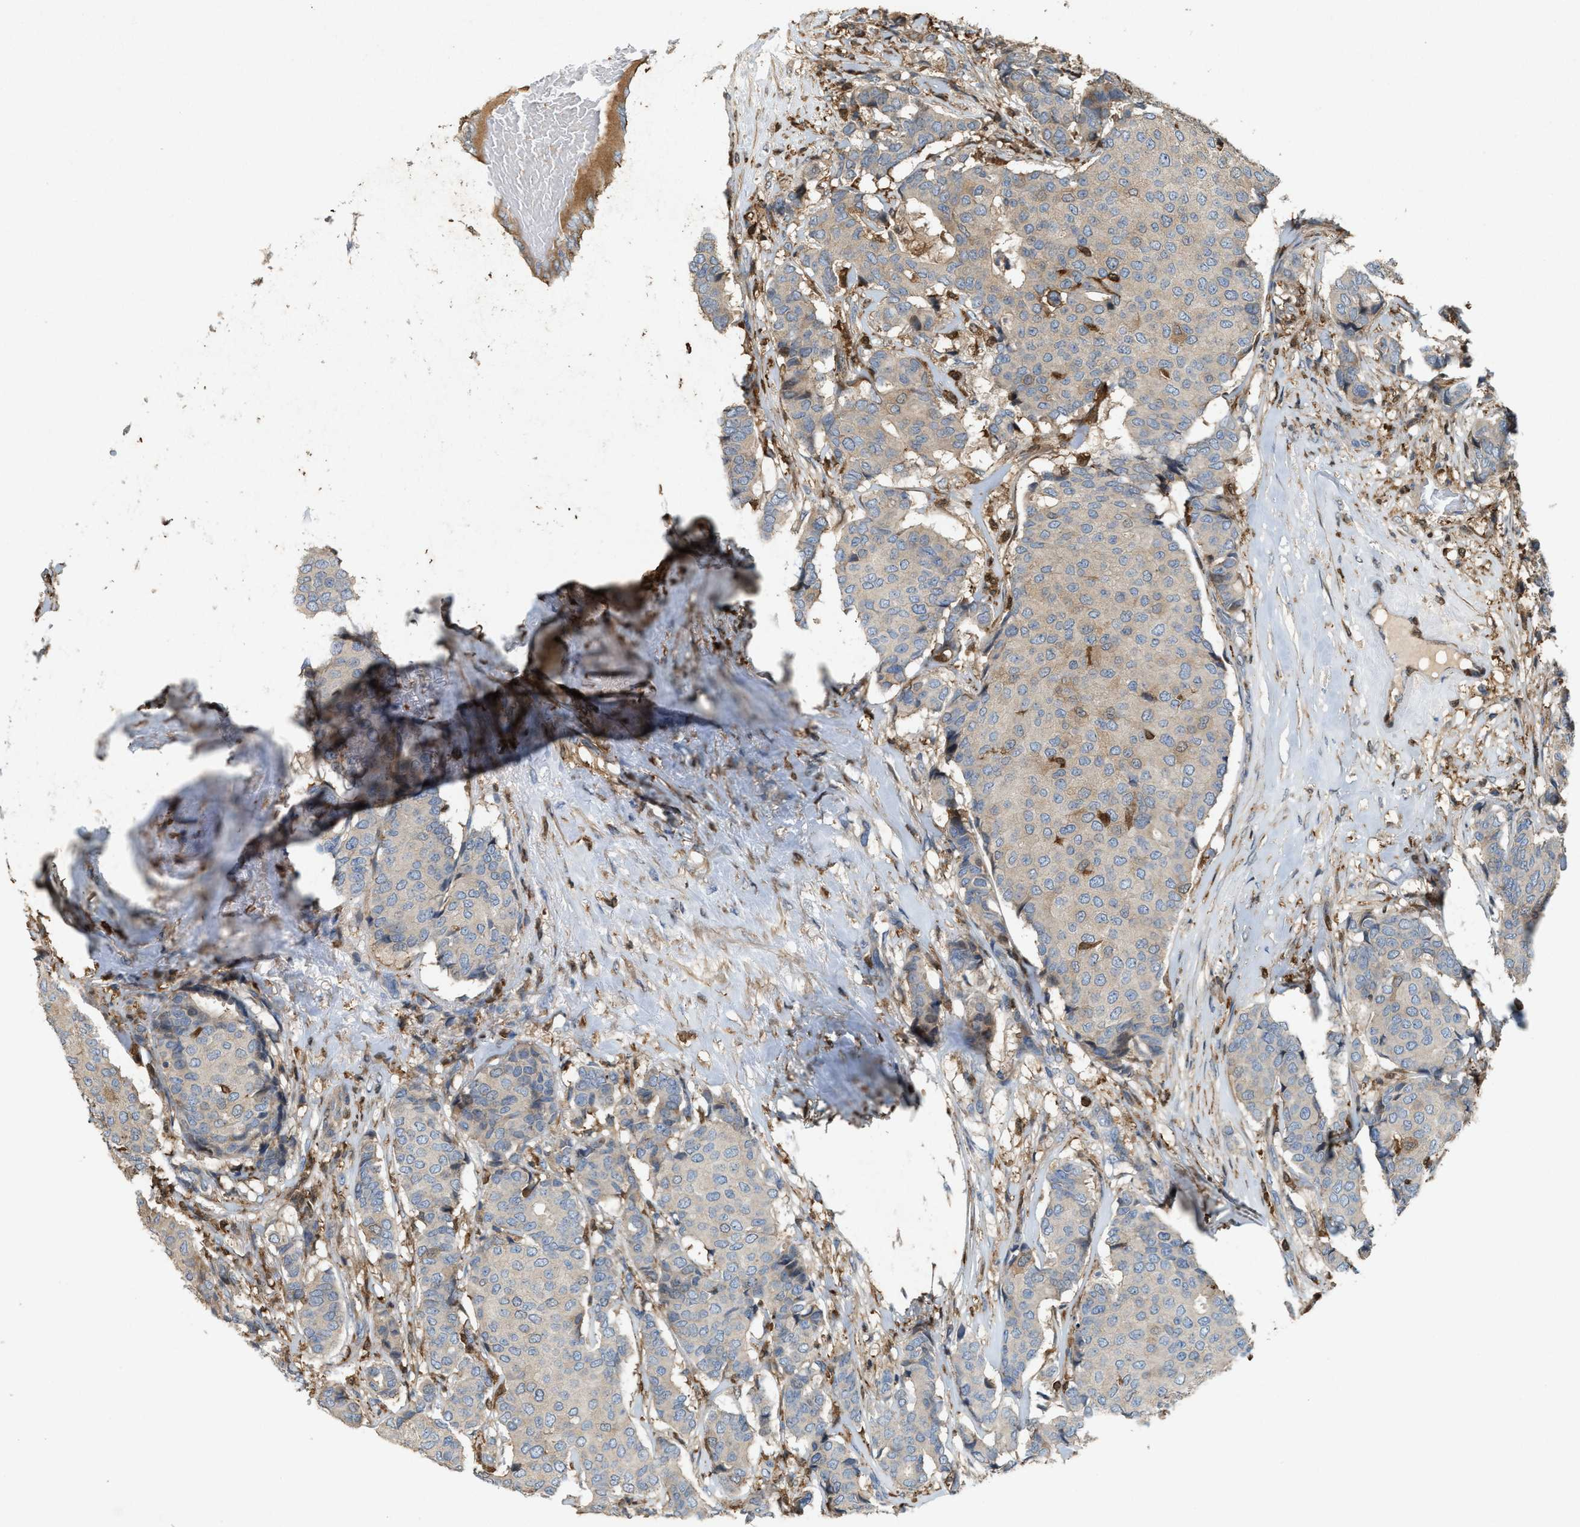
{"staining": {"intensity": "weak", "quantity": "<25%", "location": "cytoplasmic/membranous"}, "tissue": "breast cancer", "cell_type": "Tumor cells", "image_type": "cancer", "snomed": [{"axis": "morphology", "description": "Duct carcinoma"}, {"axis": "topography", "description": "Breast"}], "caption": "A micrograph of human breast invasive ductal carcinoma is negative for staining in tumor cells.", "gene": "SERPINB5", "patient": {"sex": "female", "age": 75}}